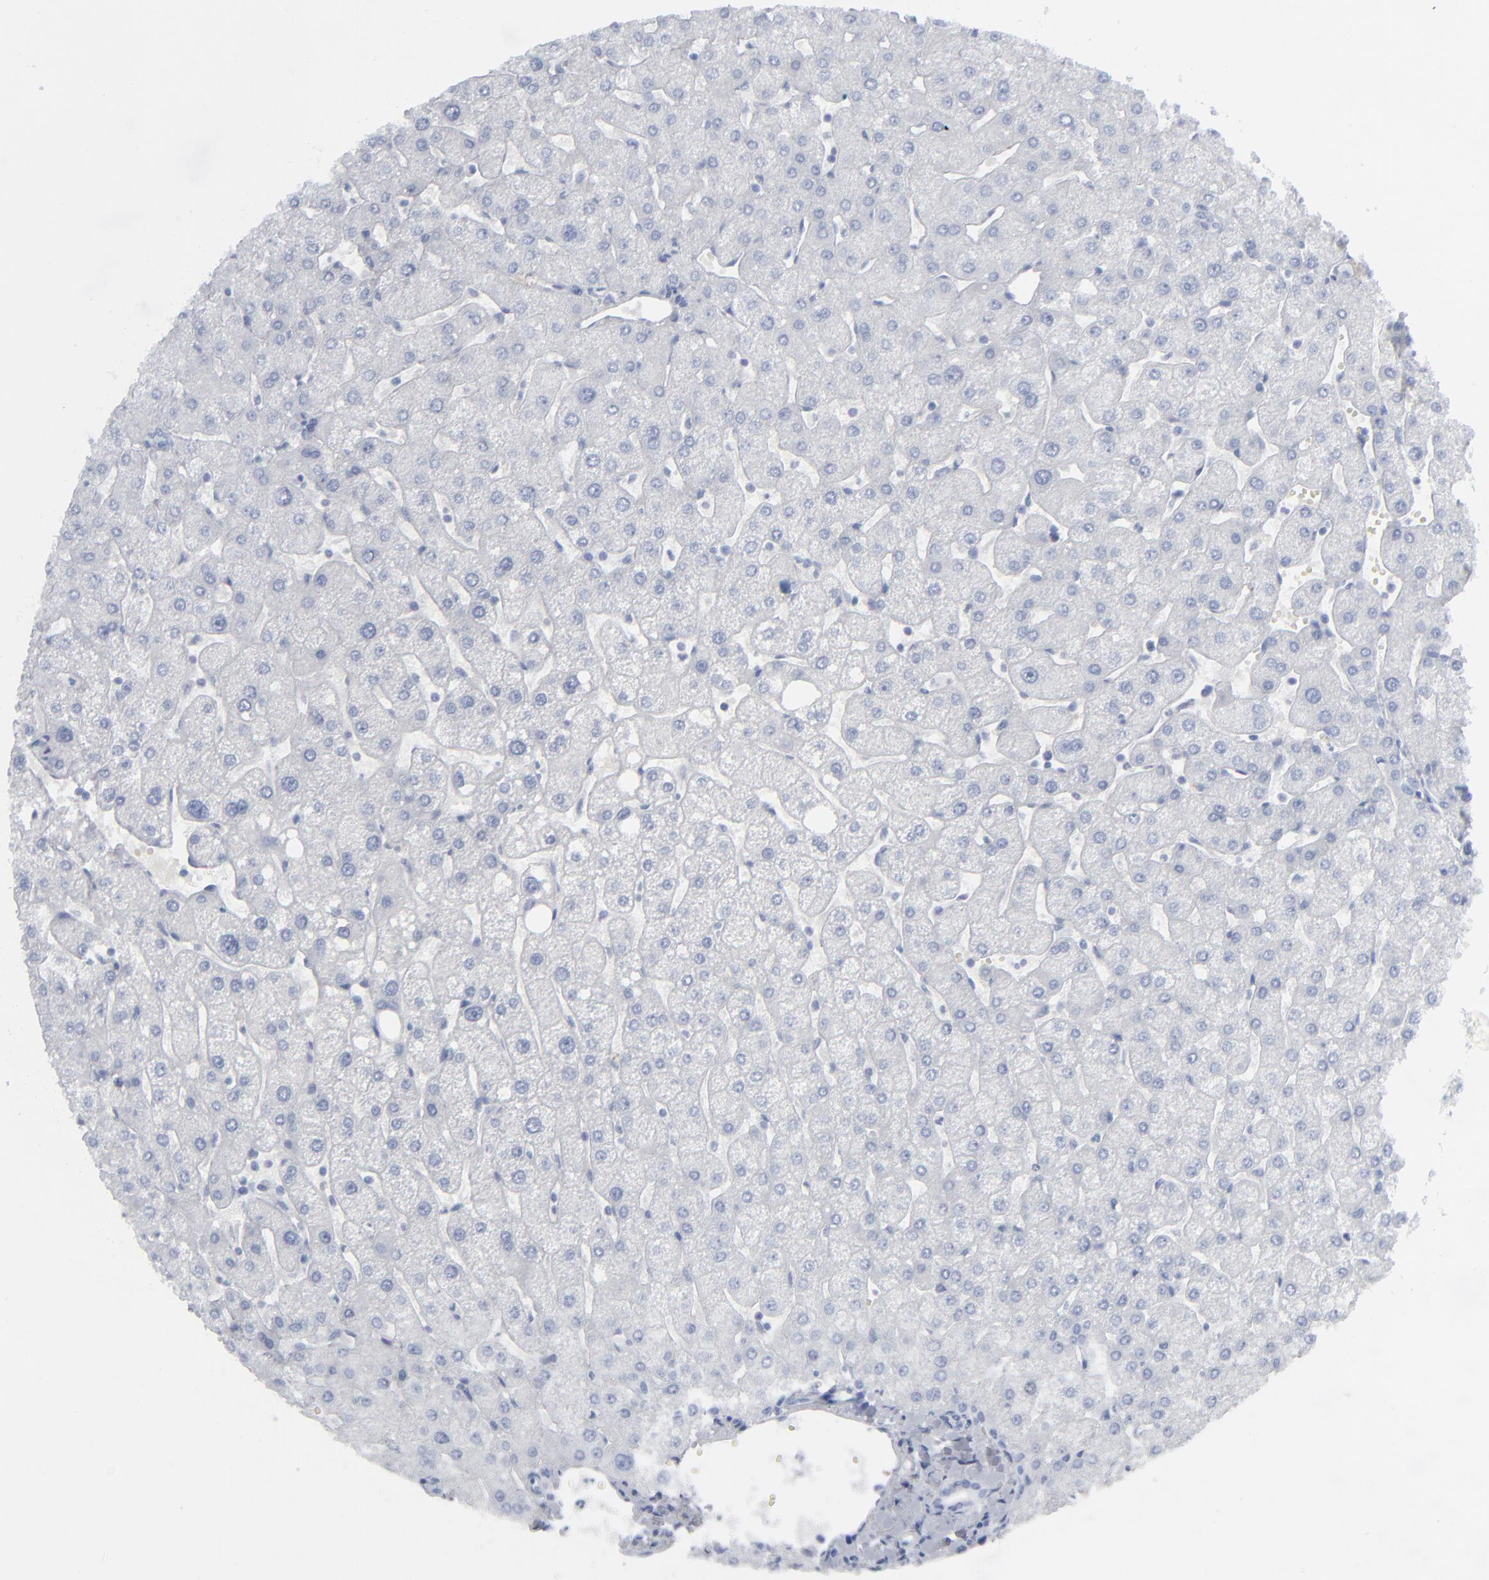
{"staining": {"intensity": "negative", "quantity": "none", "location": "none"}, "tissue": "liver", "cell_type": "Cholangiocytes", "image_type": "normal", "snomed": [{"axis": "morphology", "description": "Normal tissue, NOS"}, {"axis": "topography", "description": "Liver"}], "caption": "The micrograph demonstrates no significant staining in cholangiocytes of liver.", "gene": "MSLN", "patient": {"sex": "male", "age": 67}}